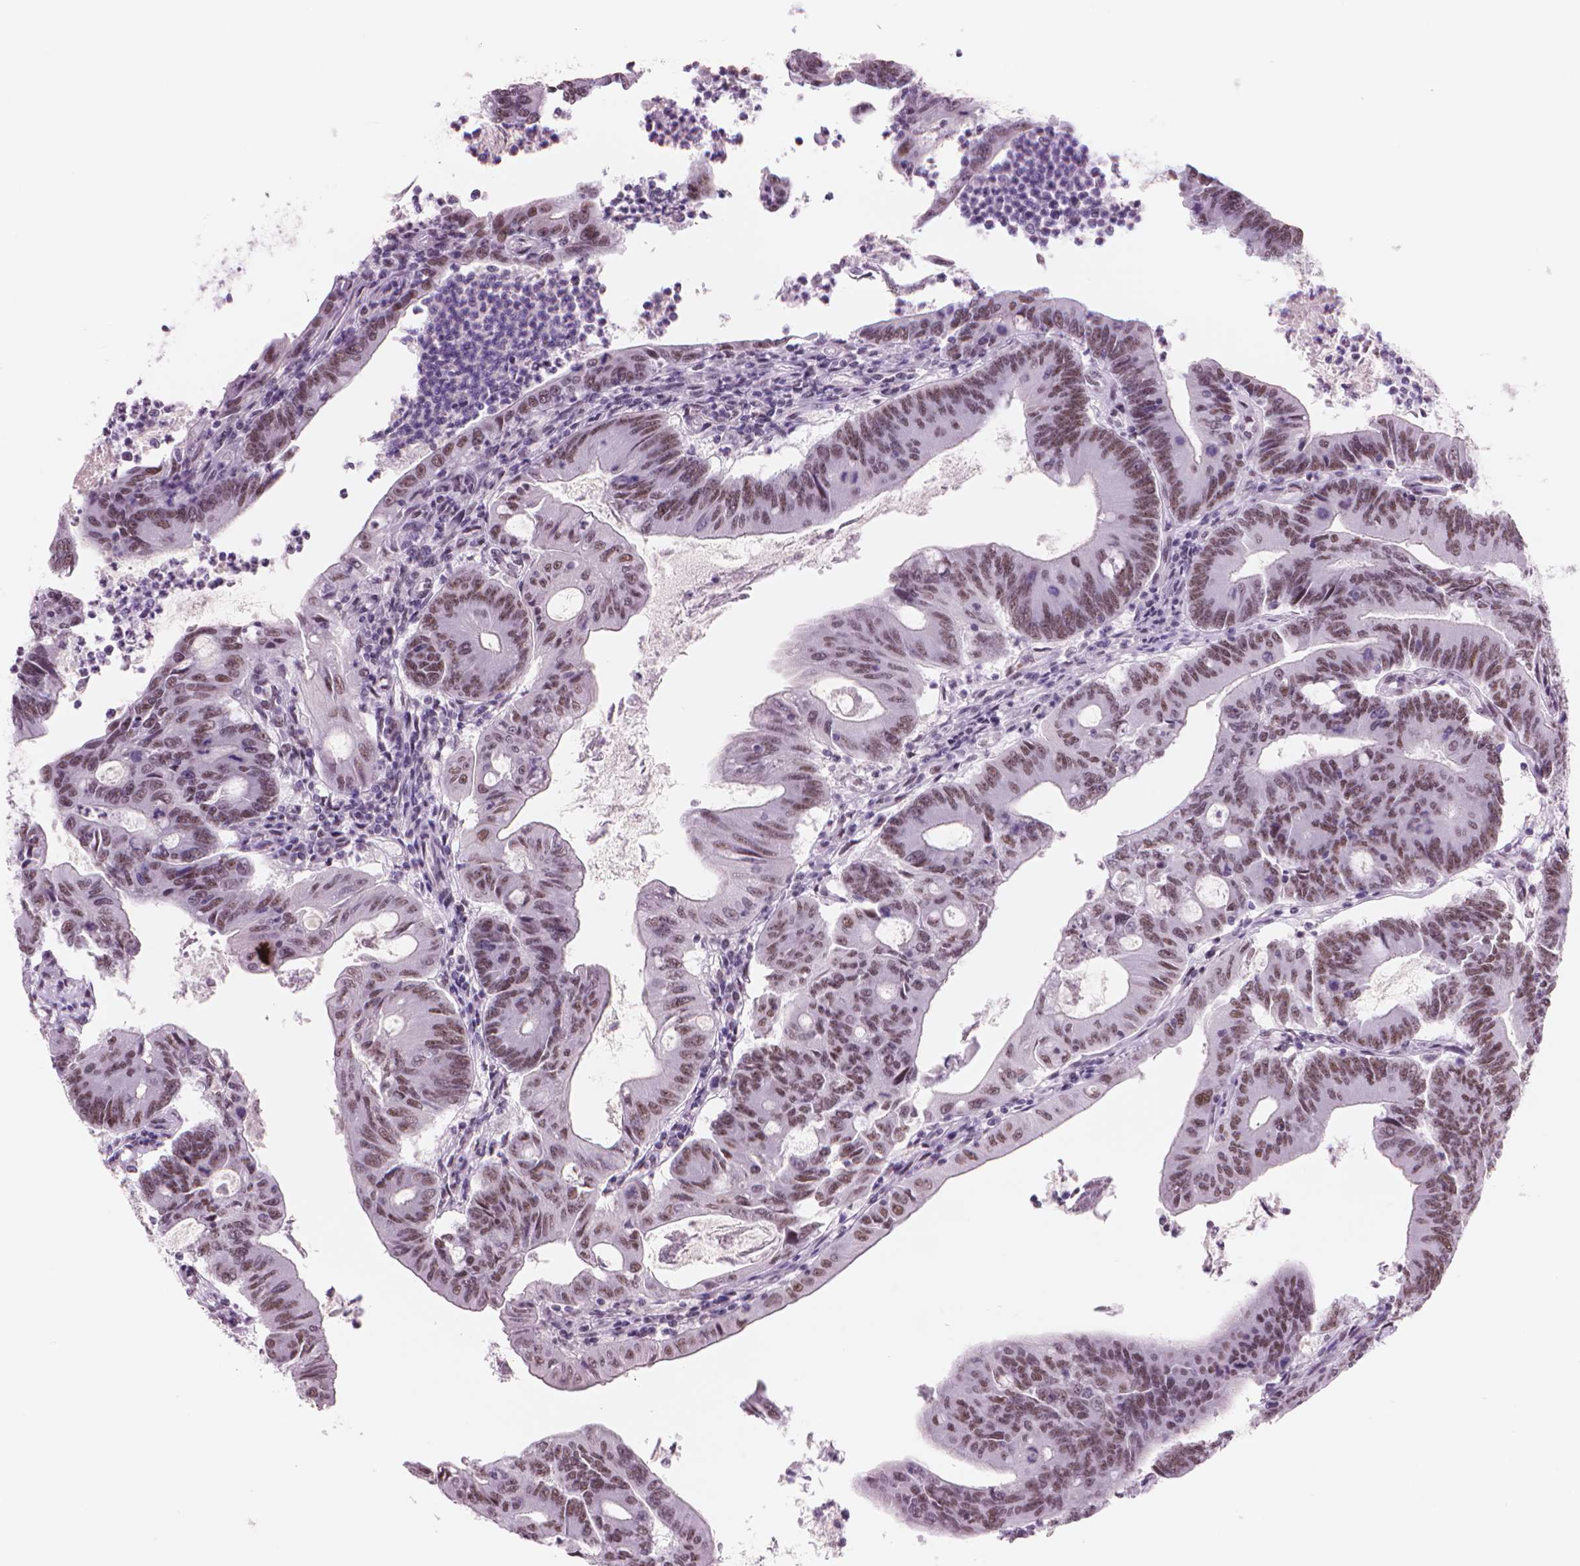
{"staining": {"intensity": "moderate", "quantity": ">75%", "location": "nuclear"}, "tissue": "colorectal cancer", "cell_type": "Tumor cells", "image_type": "cancer", "snomed": [{"axis": "morphology", "description": "Adenocarcinoma, NOS"}, {"axis": "topography", "description": "Colon"}], "caption": "Protein expression analysis of colorectal cancer displays moderate nuclear expression in about >75% of tumor cells.", "gene": "POLR3D", "patient": {"sex": "female", "age": 70}}